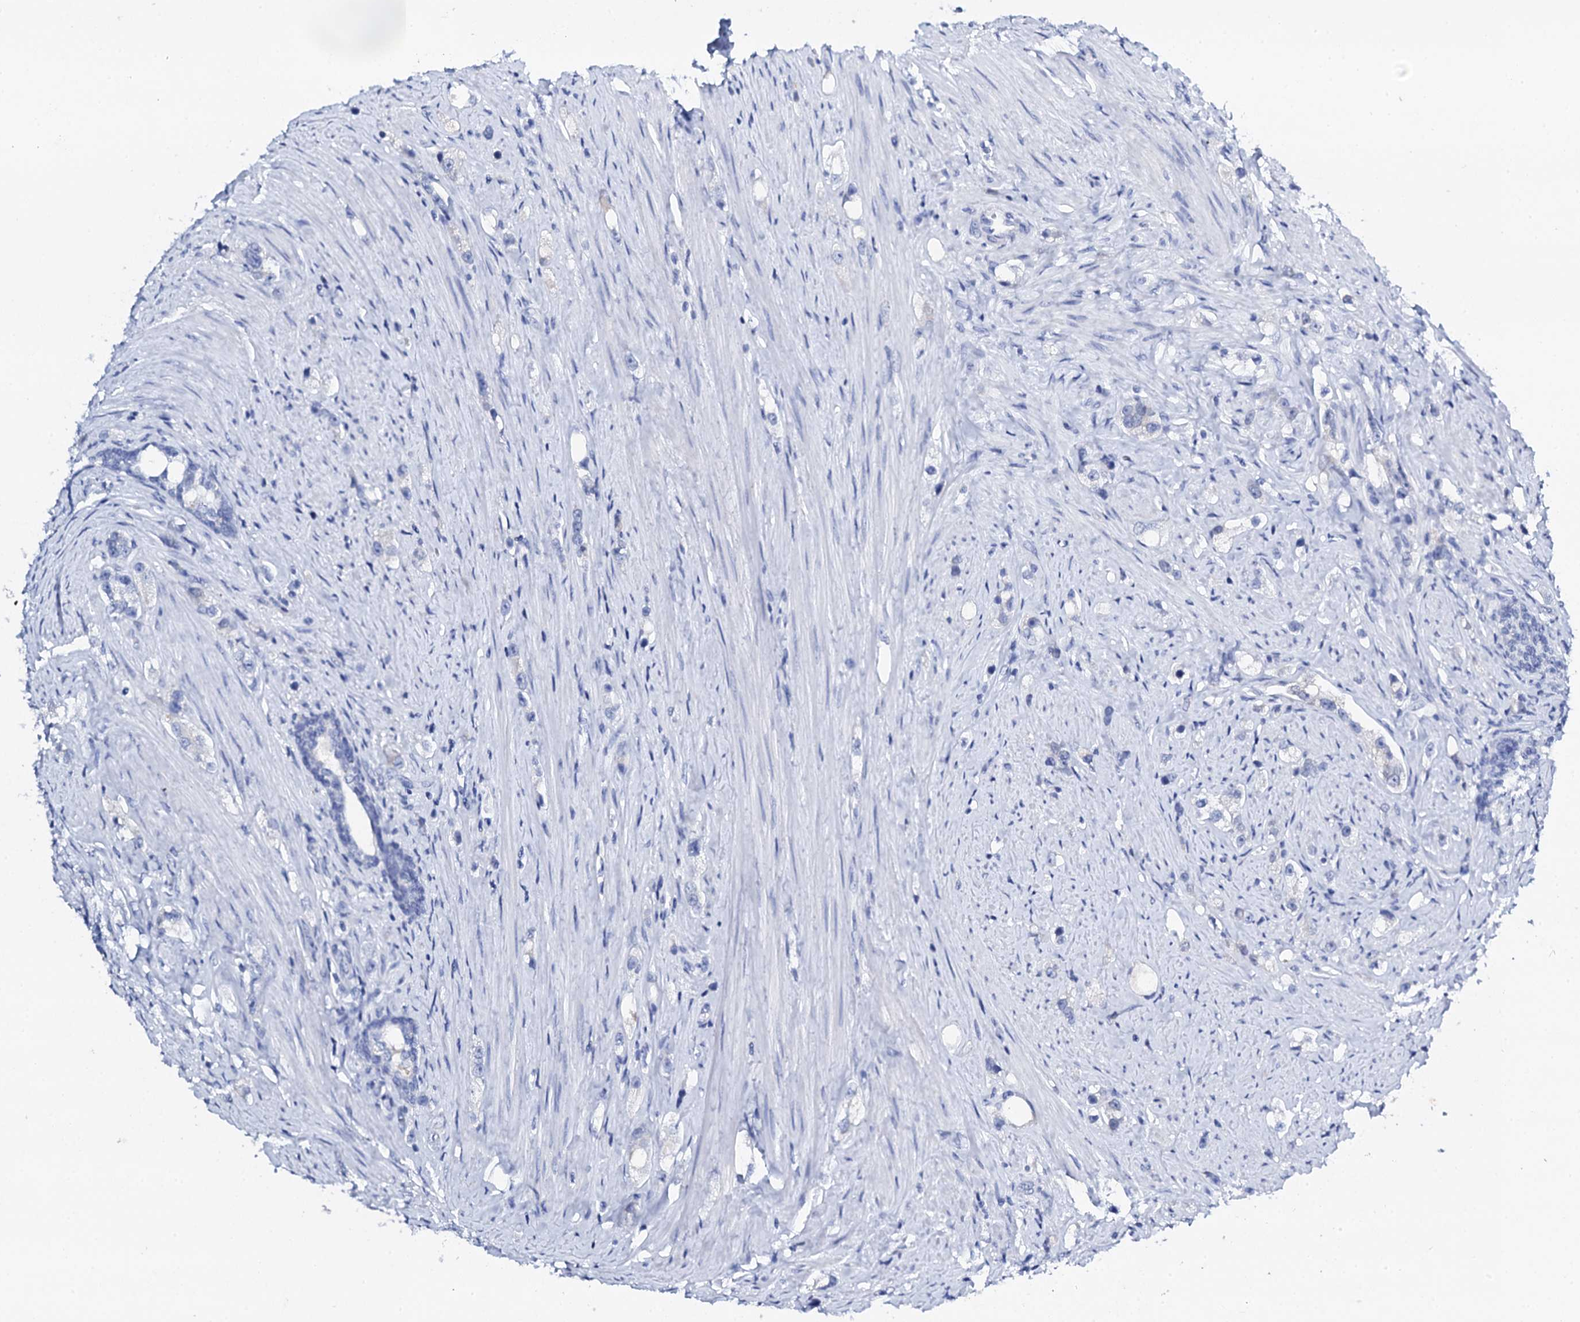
{"staining": {"intensity": "negative", "quantity": "none", "location": "none"}, "tissue": "prostate cancer", "cell_type": "Tumor cells", "image_type": "cancer", "snomed": [{"axis": "morphology", "description": "Adenocarcinoma, High grade"}, {"axis": "topography", "description": "Prostate"}], "caption": "A high-resolution histopathology image shows immunohistochemistry (IHC) staining of prostate cancer (high-grade adenocarcinoma), which demonstrates no significant positivity in tumor cells.", "gene": "FBXL16", "patient": {"sex": "male", "age": 63}}